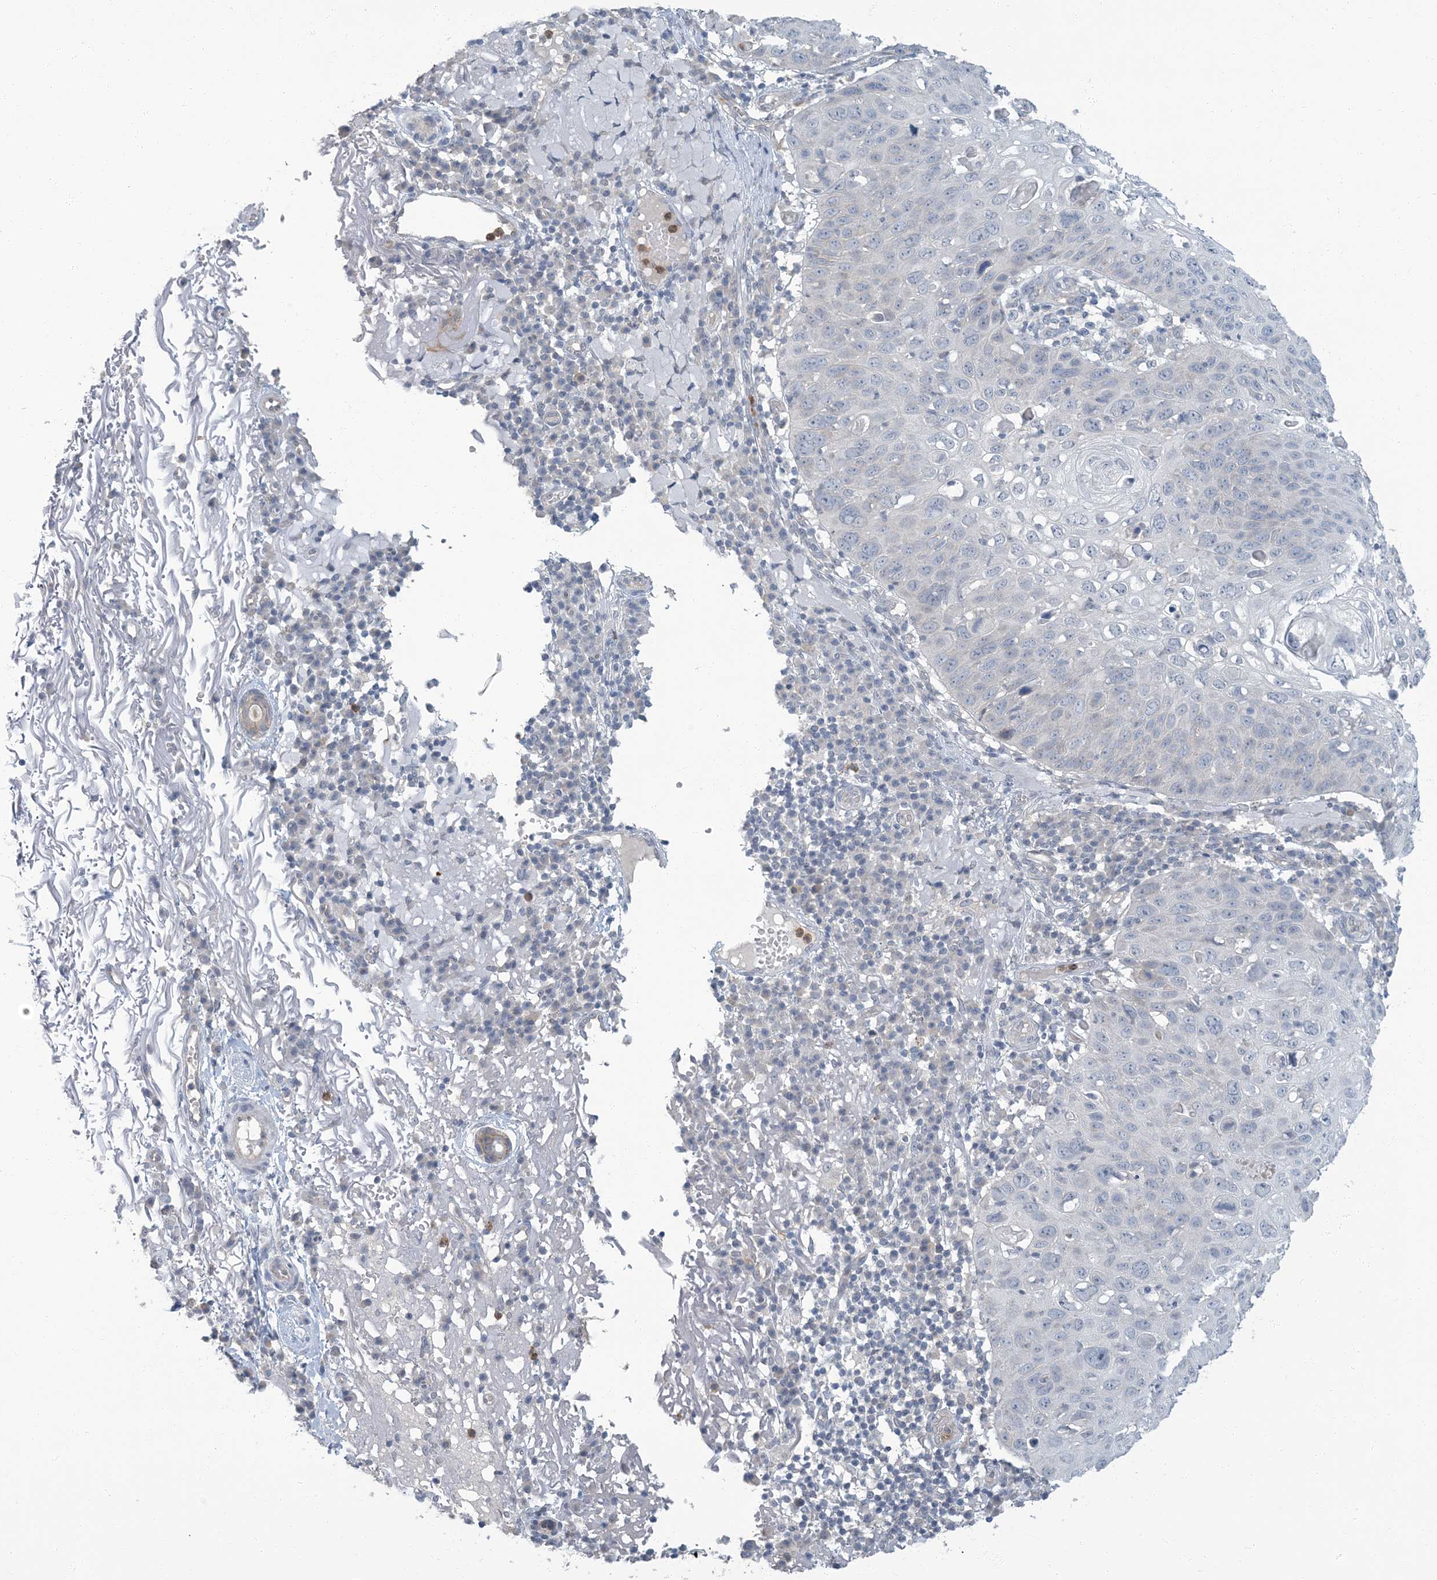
{"staining": {"intensity": "negative", "quantity": "none", "location": "none"}, "tissue": "skin cancer", "cell_type": "Tumor cells", "image_type": "cancer", "snomed": [{"axis": "morphology", "description": "Squamous cell carcinoma, NOS"}, {"axis": "topography", "description": "Skin"}], "caption": "Immunohistochemistry (IHC) image of neoplastic tissue: squamous cell carcinoma (skin) stained with DAB displays no significant protein positivity in tumor cells.", "gene": "EPHA4", "patient": {"sex": "female", "age": 90}}